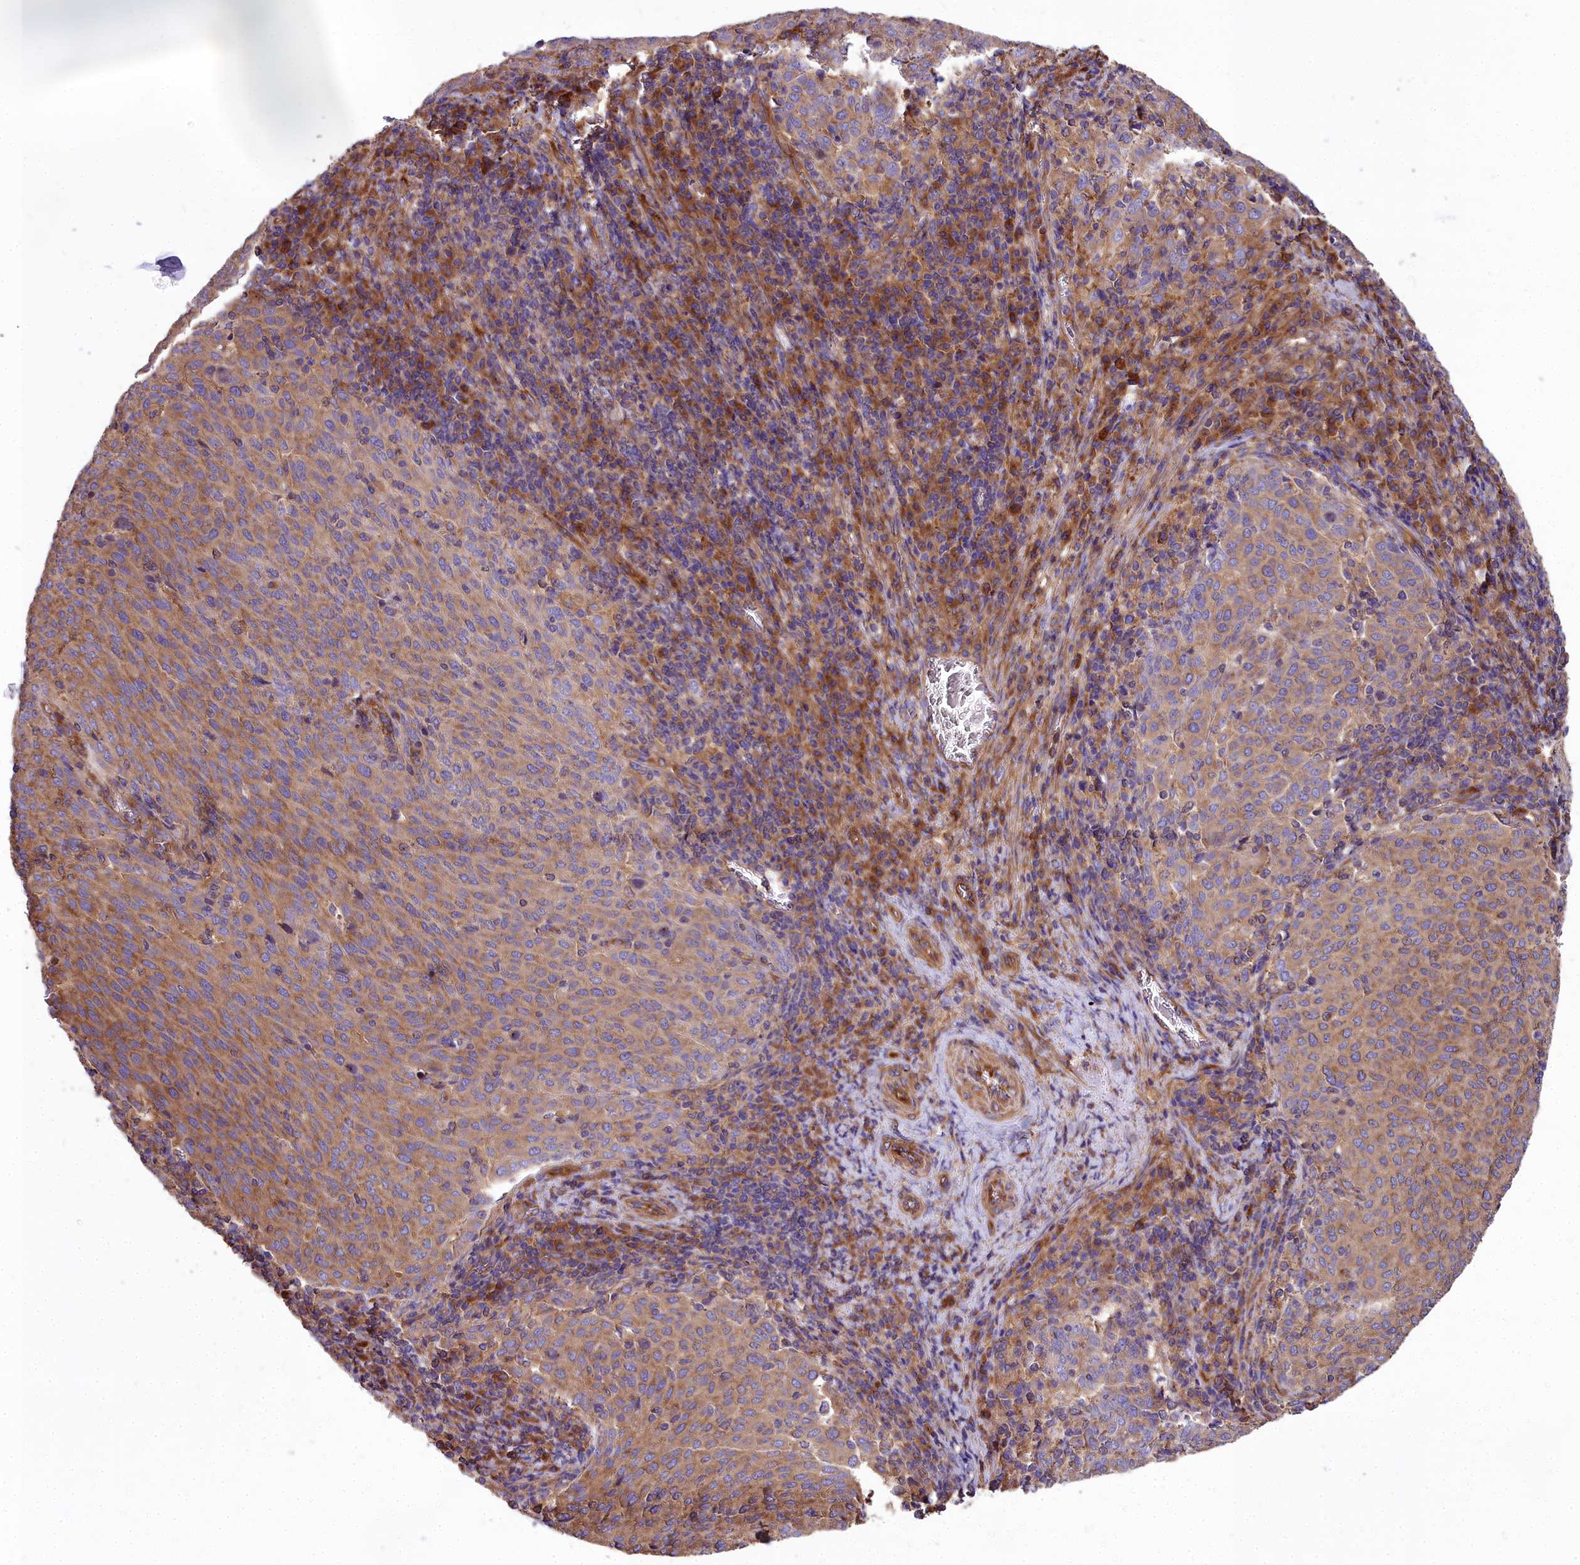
{"staining": {"intensity": "moderate", "quantity": ">75%", "location": "cytoplasmic/membranous"}, "tissue": "cervical cancer", "cell_type": "Tumor cells", "image_type": "cancer", "snomed": [{"axis": "morphology", "description": "Squamous cell carcinoma, NOS"}, {"axis": "topography", "description": "Cervix"}], "caption": "Brown immunohistochemical staining in cervical squamous cell carcinoma shows moderate cytoplasmic/membranous staining in approximately >75% of tumor cells. The staining was performed using DAB (3,3'-diaminobenzidine) to visualize the protein expression in brown, while the nuclei were stained in blue with hematoxylin (Magnification: 20x).", "gene": "DCTN3", "patient": {"sex": "female", "age": 46}}